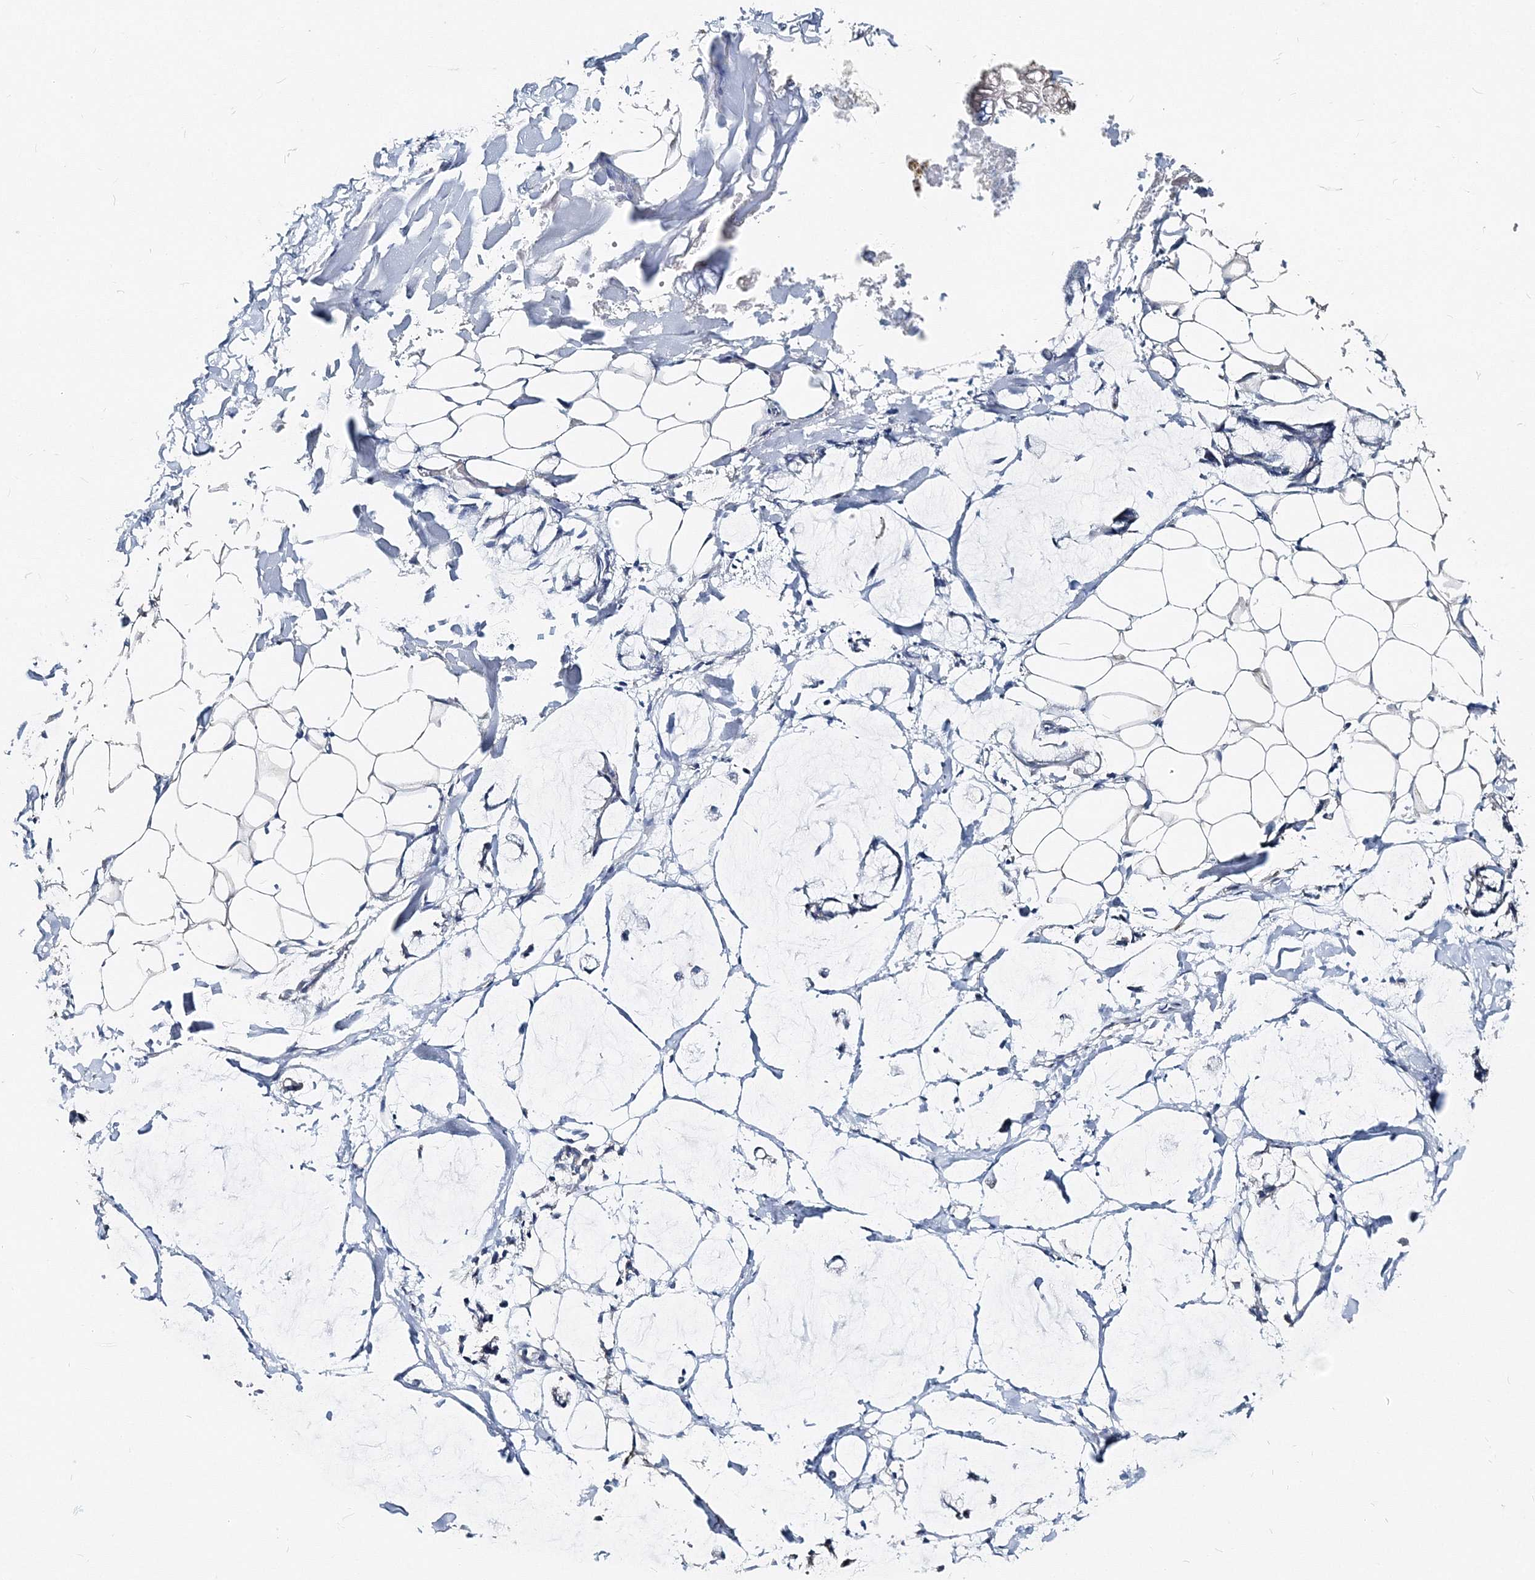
{"staining": {"intensity": "negative", "quantity": "none", "location": "none"}, "tissue": "adipose tissue", "cell_type": "Adipocytes", "image_type": "normal", "snomed": [{"axis": "morphology", "description": "Normal tissue, NOS"}, {"axis": "morphology", "description": "Adenocarcinoma, NOS"}, {"axis": "topography", "description": "Colon"}, {"axis": "topography", "description": "Peripheral nerve tissue"}], "caption": "Immunohistochemistry micrograph of normal adipose tissue: human adipose tissue stained with DAB (3,3'-diaminobenzidine) reveals no significant protein staining in adipocytes.", "gene": "MPHOSPH9", "patient": {"sex": "male", "age": 14}}